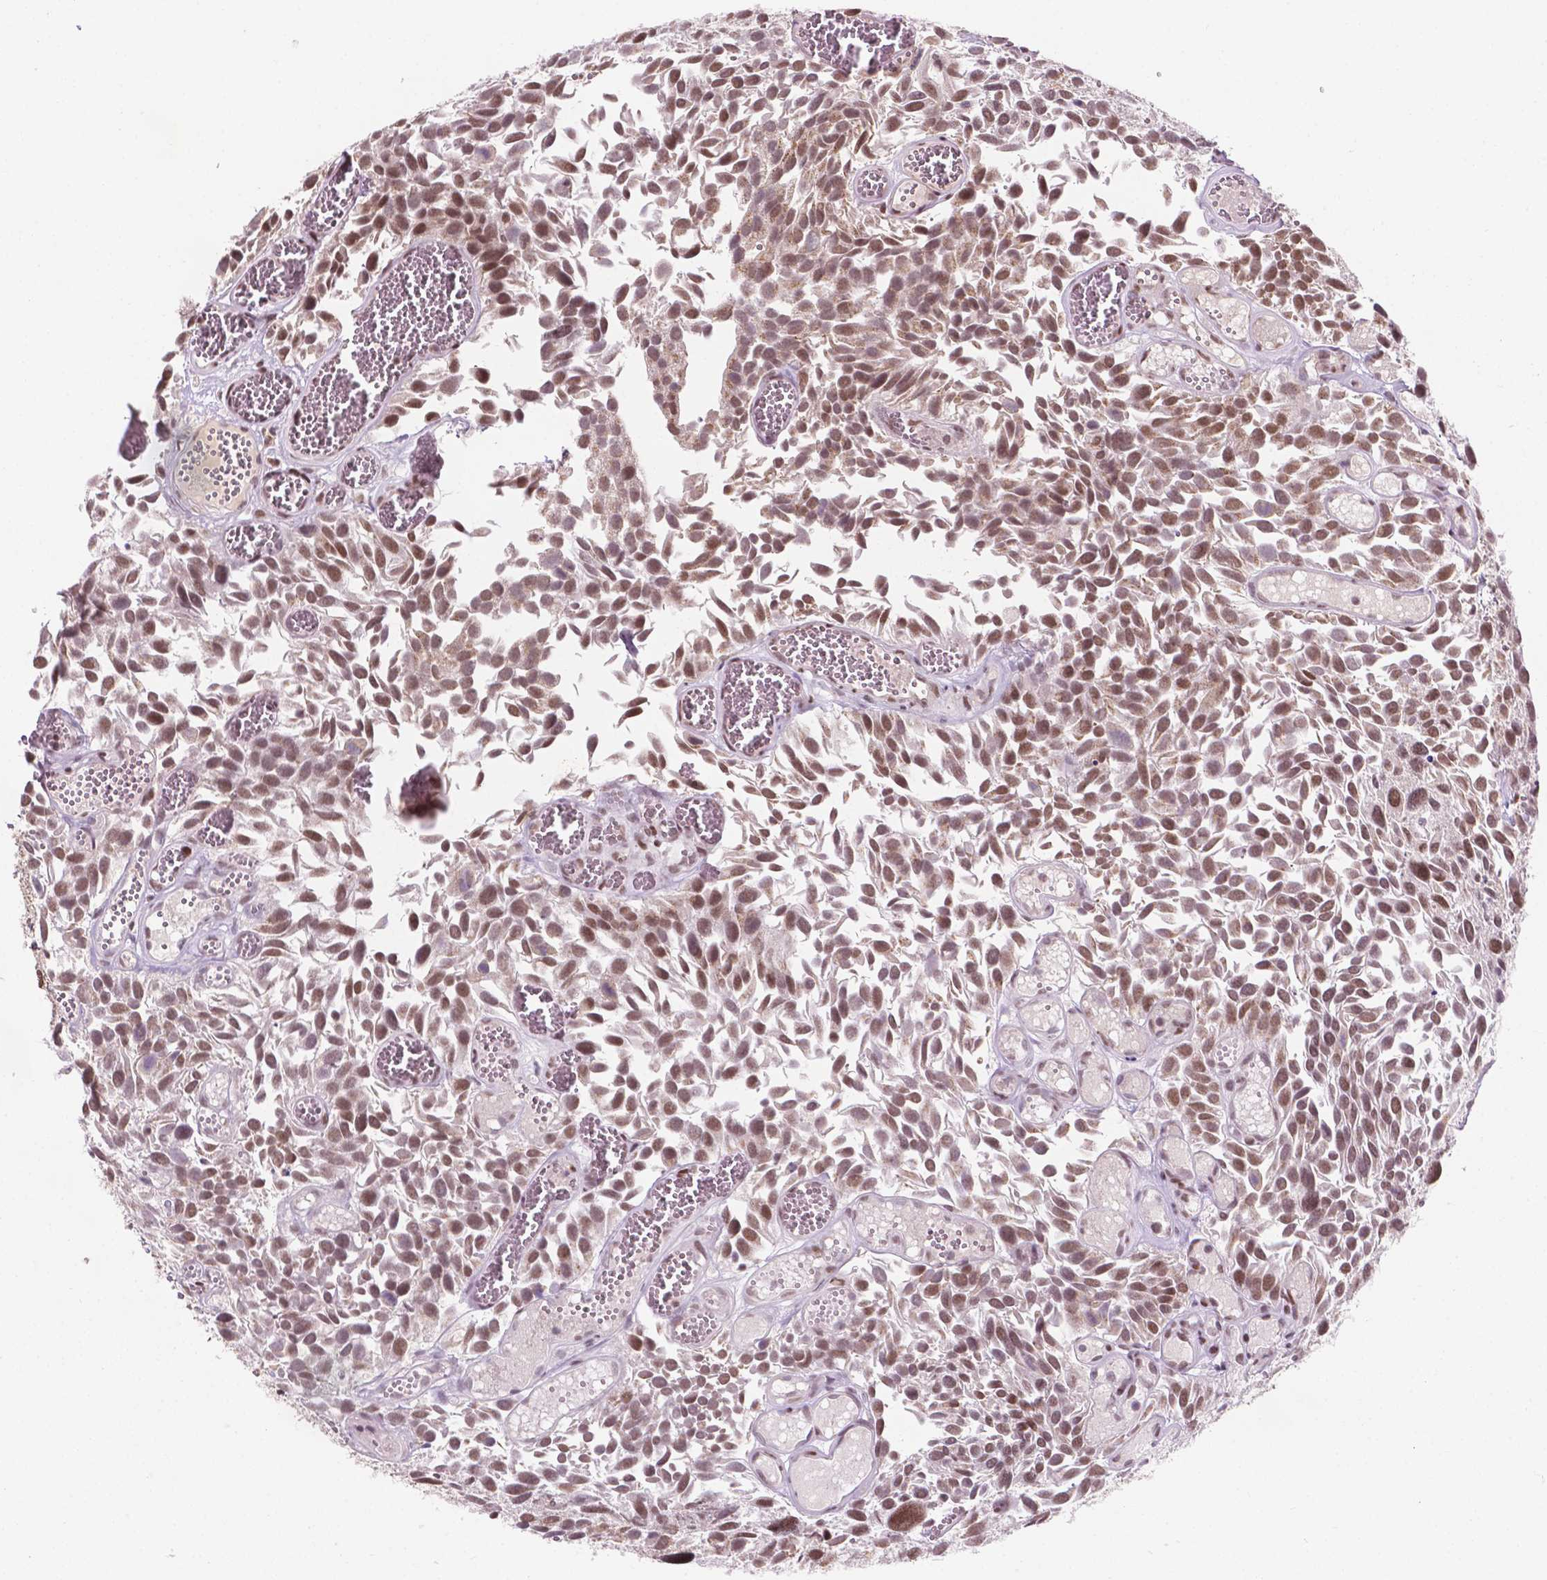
{"staining": {"intensity": "moderate", "quantity": ">75%", "location": "nuclear"}, "tissue": "urothelial cancer", "cell_type": "Tumor cells", "image_type": "cancer", "snomed": [{"axis": "morphology", "description": "Urothelial carcinoma, Low grade"}, {"axis": "topography", "description": "Urinary bladder"}], "caption": "The histopathology image reveals staining of urothelial carcinoma (low-grade), revealing moderate nuclear protein staining (brown color) within tumor cells.", "gene": "PER2", "patient": {"sex": "female", "age": 69}}